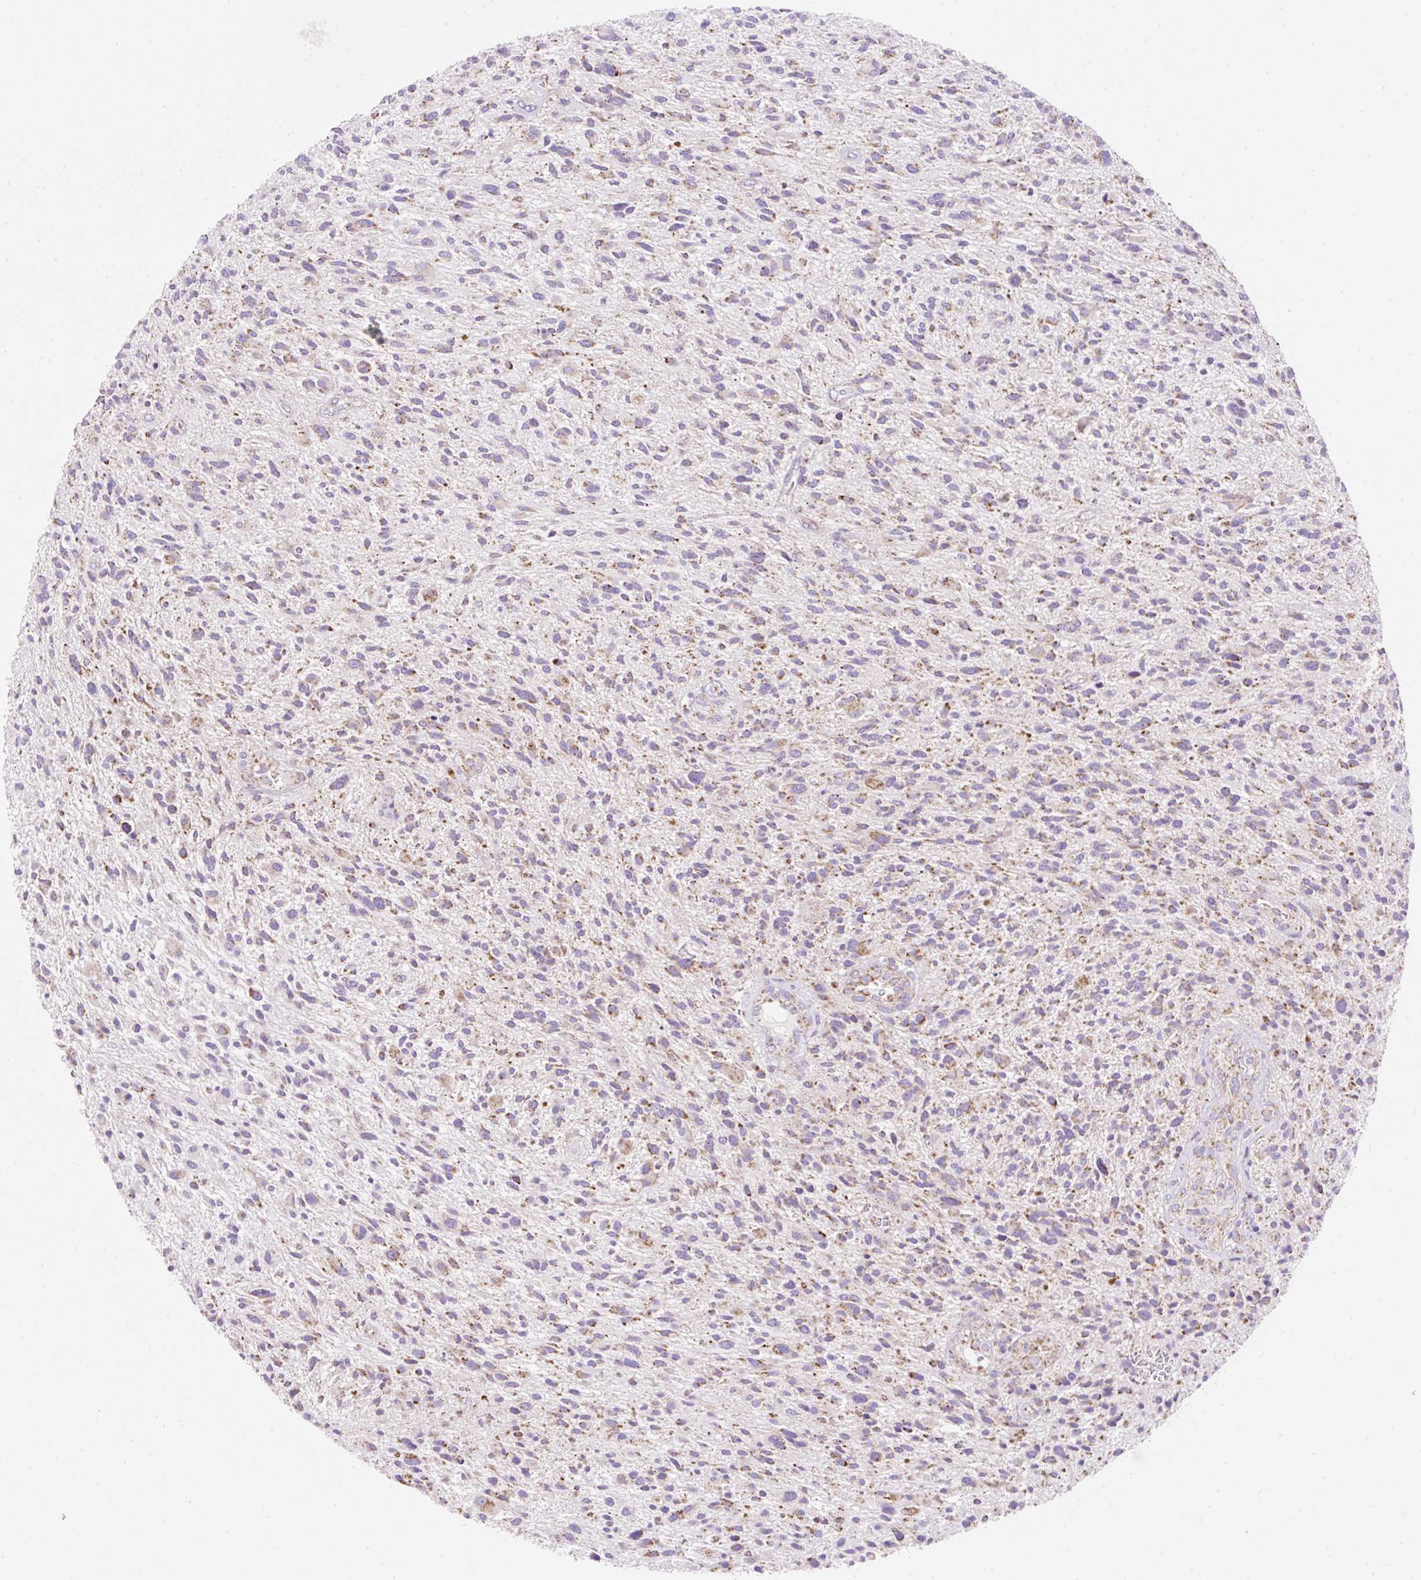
{"staining": {"intensity": "weak", "quantity": "<25%", "location": "cytoplasmic/membranous"}, "tissue": "glioma", "cell_type": "Tumor cells", "image_type": "cancer", "snomed": [{"axis": "morphology", "description": "Glioma, malignant, High grade"}, {"axis": "topography", "description": "Brain"}], "caption": "This micrograph is of glioma stained with immunohistochemistry to label a protein in brown with the nuclei are counter-stained blue. There is no positivity in tumor cells.", "gene": "DAAM2", "patient": {"sex": "male", "age": 47}}